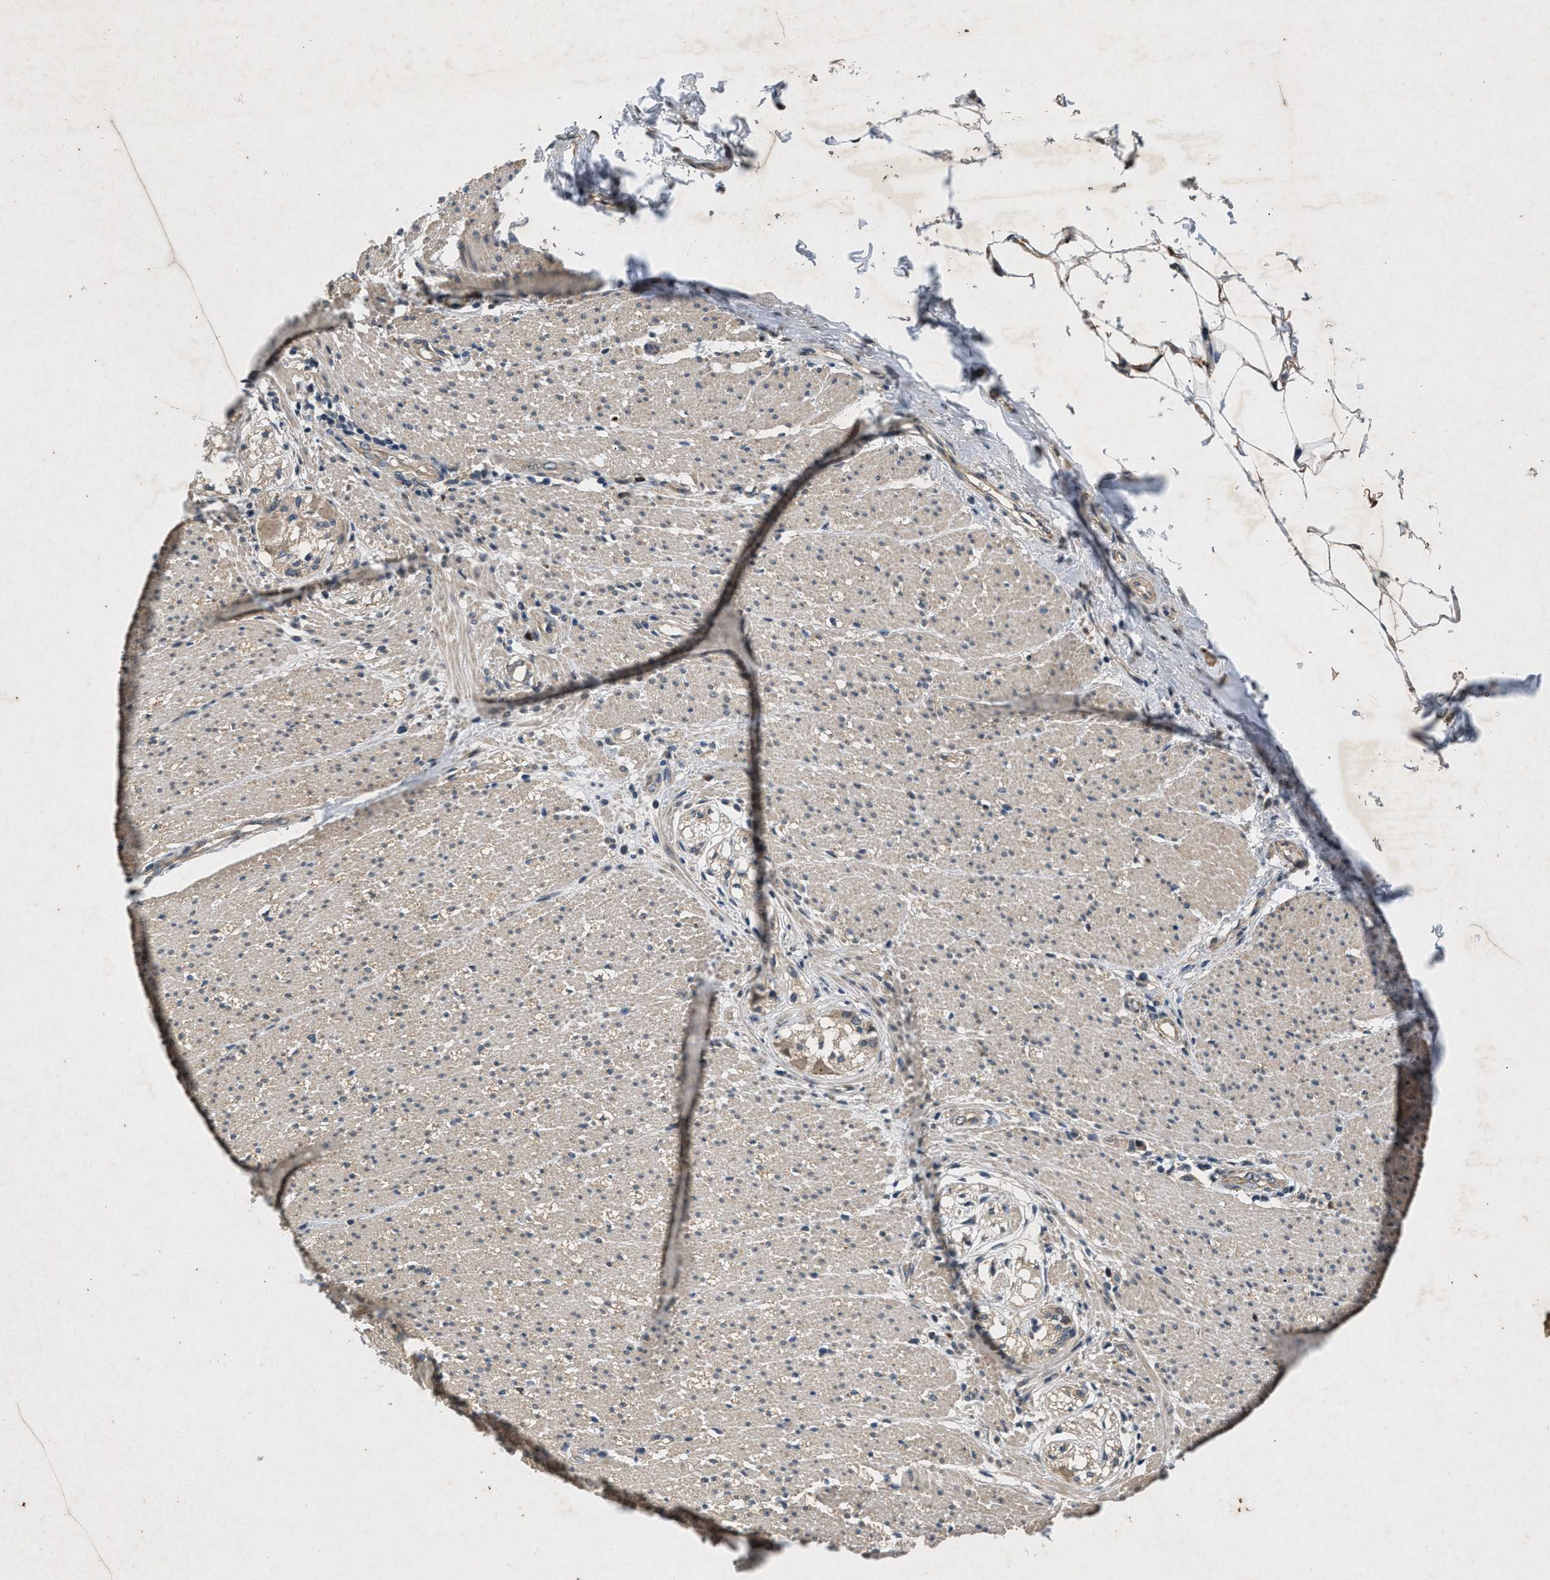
{"staining": {"intensity": "moderate", "quantity": ">75%", "location": "cytoplasmic/membranous"}, "tissue": "smooth muscle", "cell_type": "Smooth muscle cells", "image_type": "normal", "snomed": [{"axis": "morphology", "description": "Normal tissue, NOS"}, {"axis": "morphology", "description": "Adenocarcinoma, NOS"}, {"axis": "topography", "description": "Colon"}, {"axis": "topography", "description": "Peripheral nerve tissue"}], "caption": "Benign smooth muscle was stained to show a protein in brown. There is medium levels of moderate cytoplasmic/membranous staining in about >75% of smooth muscle cells. (Brightfield microscopy of DAB IHC at high magnification).", "gene": "PRKG2", "patient": {"sex": "male", "age": 14}}